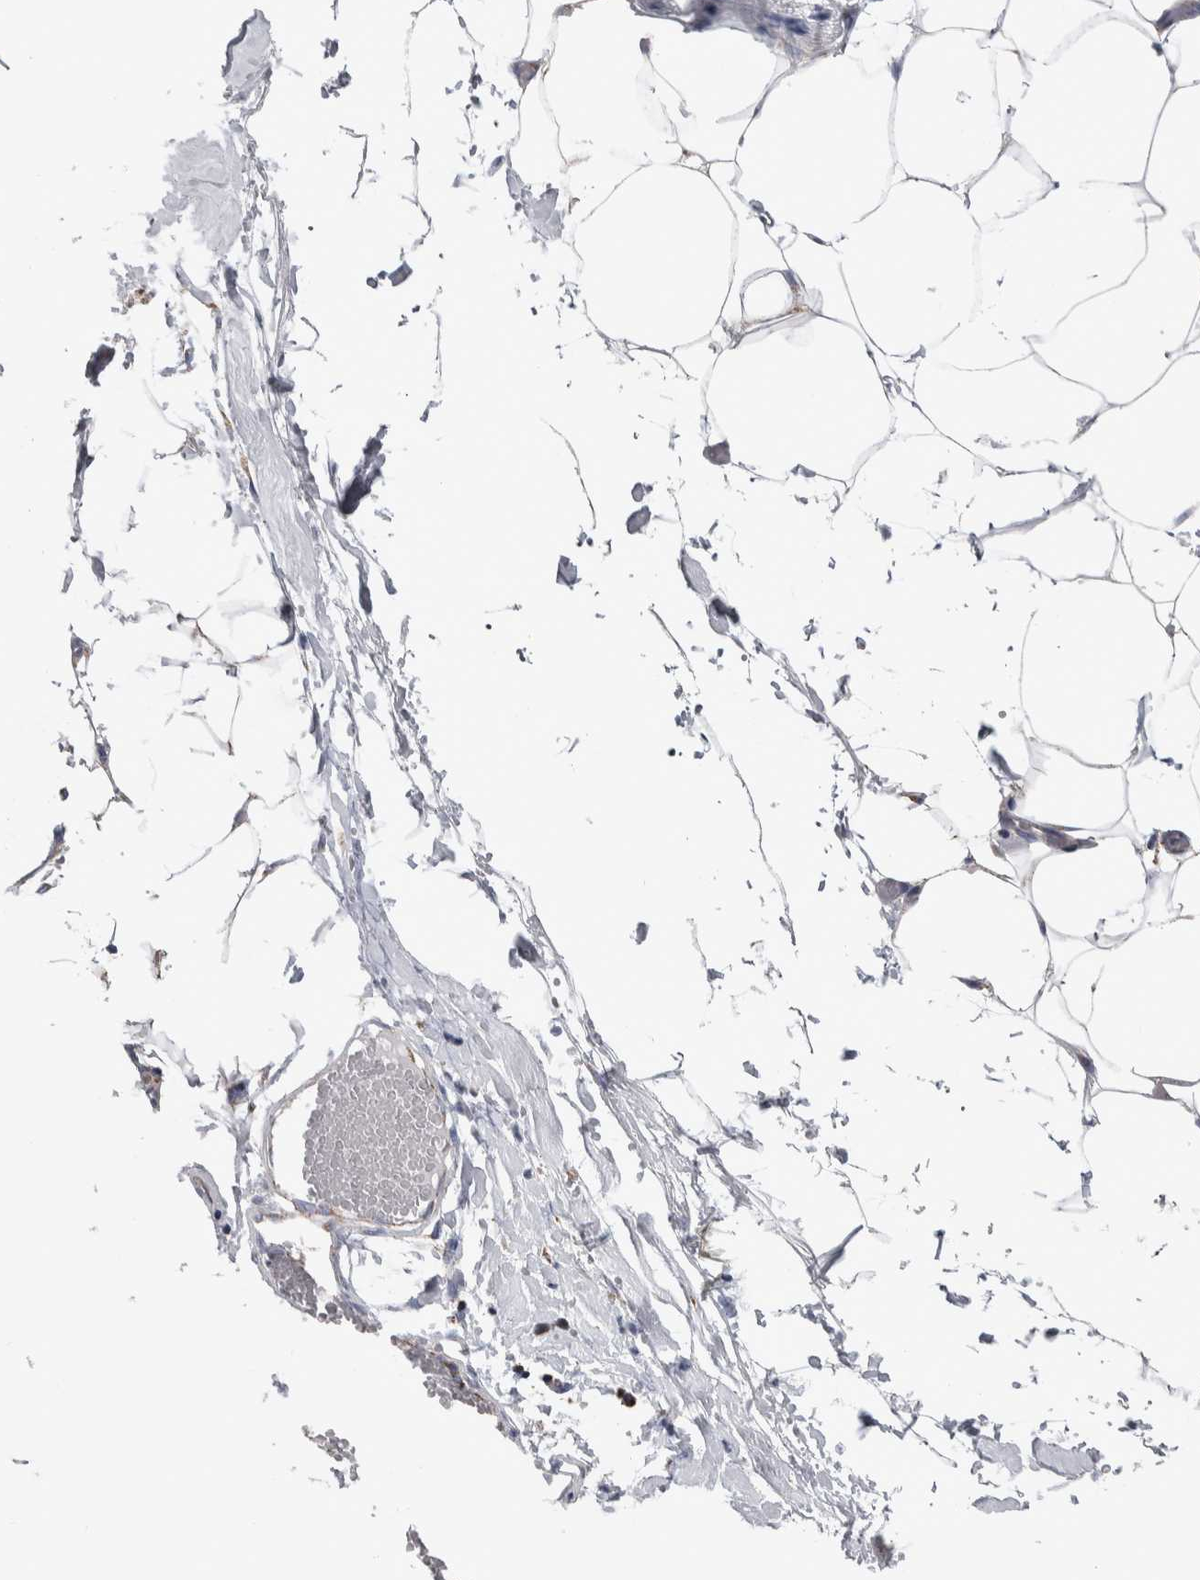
{"staining": {"intensity": "negative", "quantity": "none", "location": "none"}, "tissue": "adipose tissue", "cell_type": "Adipocytes", "image_type": "normal", "snomed": [{"axis": "morphology", "description": "Normal tissue, NOS"}, {"axis": "morphology", "description": "Adenocarcinoma, NOS"}, {"axis": "topography", "description": "Colon"}, {"axis": "topography", "description": "Peripheral nerve tissue"}], "caption": "IHC photomicrograph of normal human adipose tissue stained for a protein (brown), which reveals no expression in adipocytes.", "gene": "ETFA", "patient": {"sex": "male", "age": 14}}